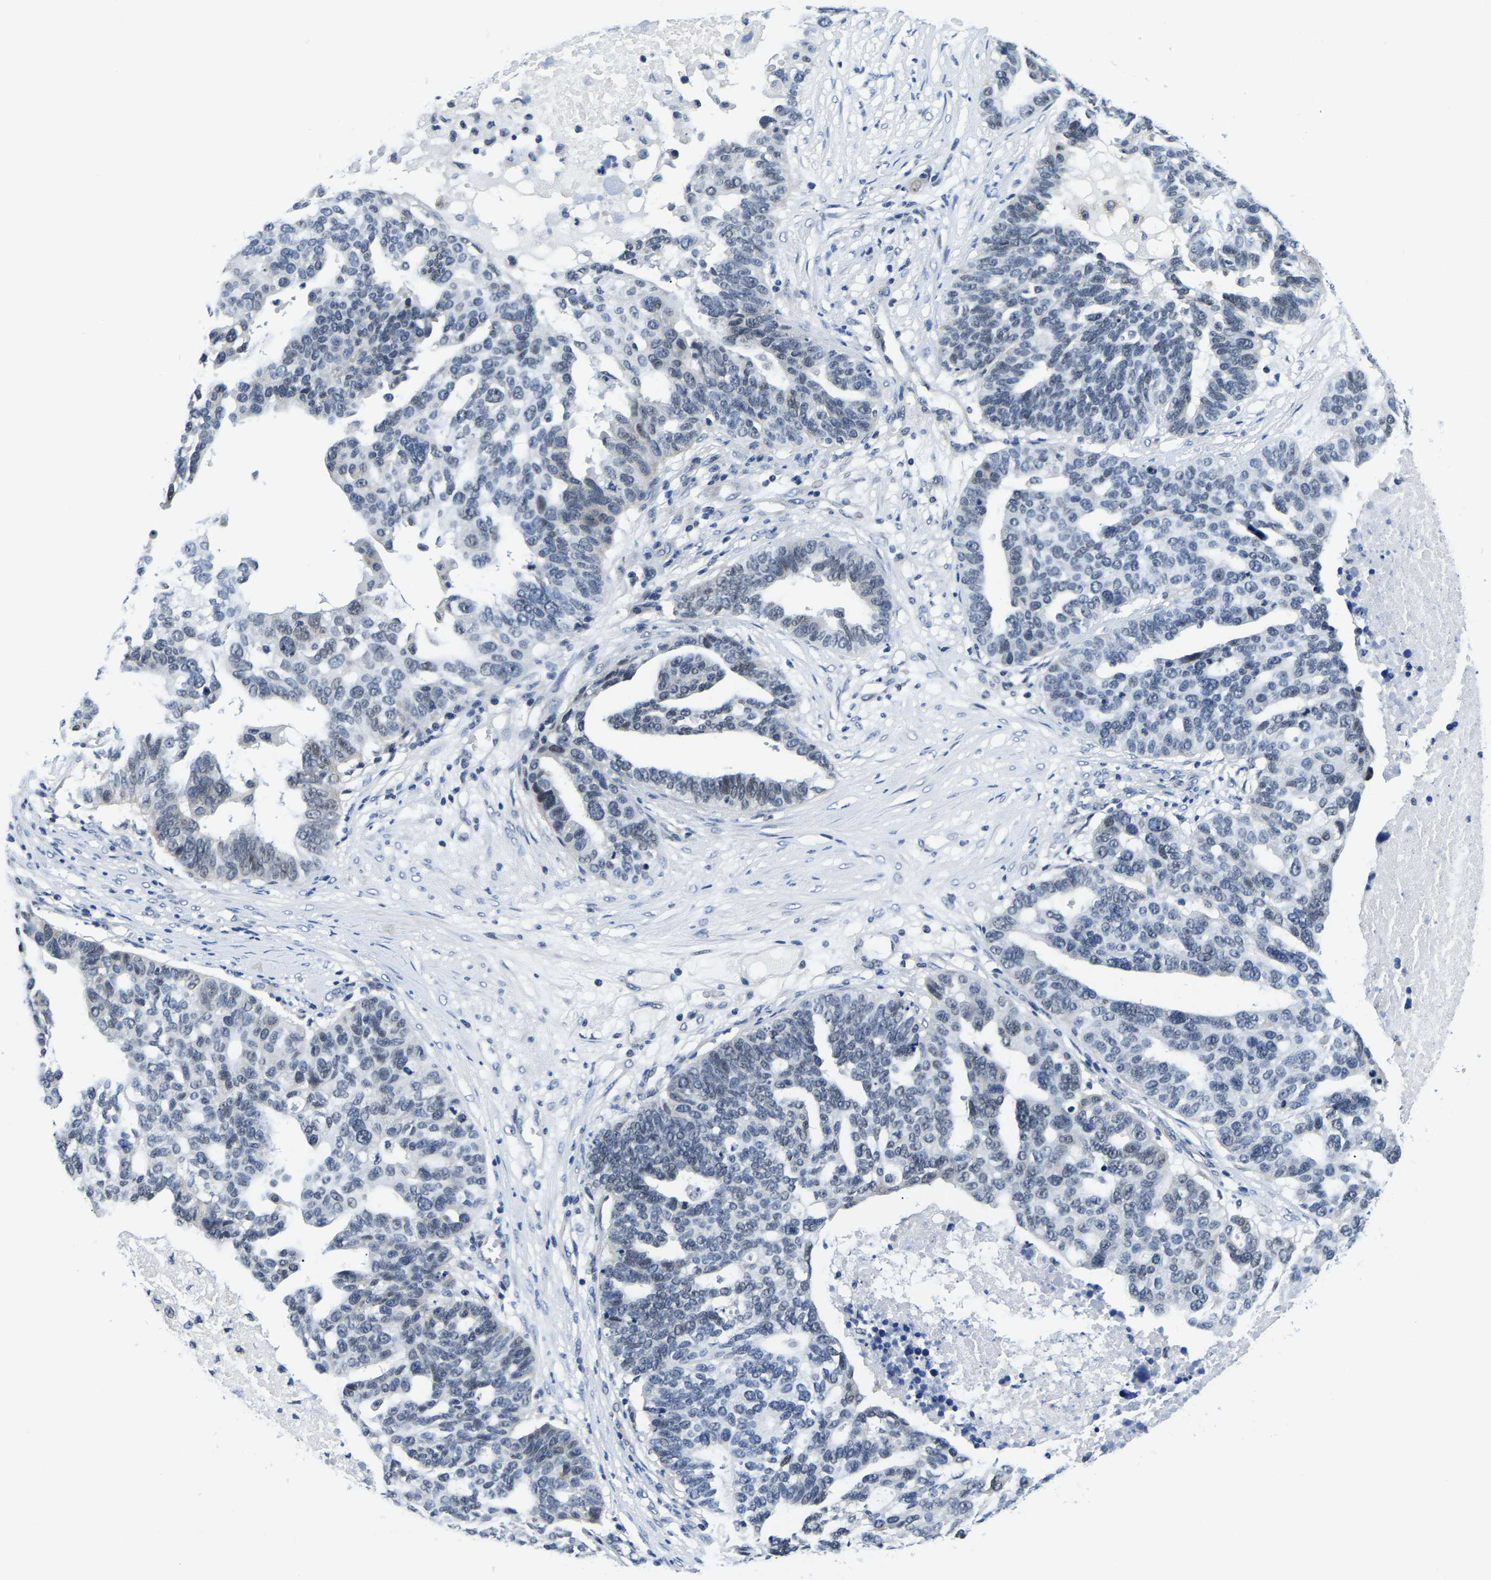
{"staining": {"intensity": "negative", "quantity": "none", "location": "none"}, "tissue": "ovarian cancer", "cell_type": "Tumor cells", "image_type": "cancer", "snomed": [{"axis": "morphology", "description": "Cystadenocarcinoma, serous, NOS"}, {"axis": "topography", "description": "Ovary"}], "caption": "The micrograph shows no significant expression in tumor cells of serous cystadenocarcinoma (ovarian).", "gene": "POLDIP3", "patient": {"sex": "female", "age": 59}}